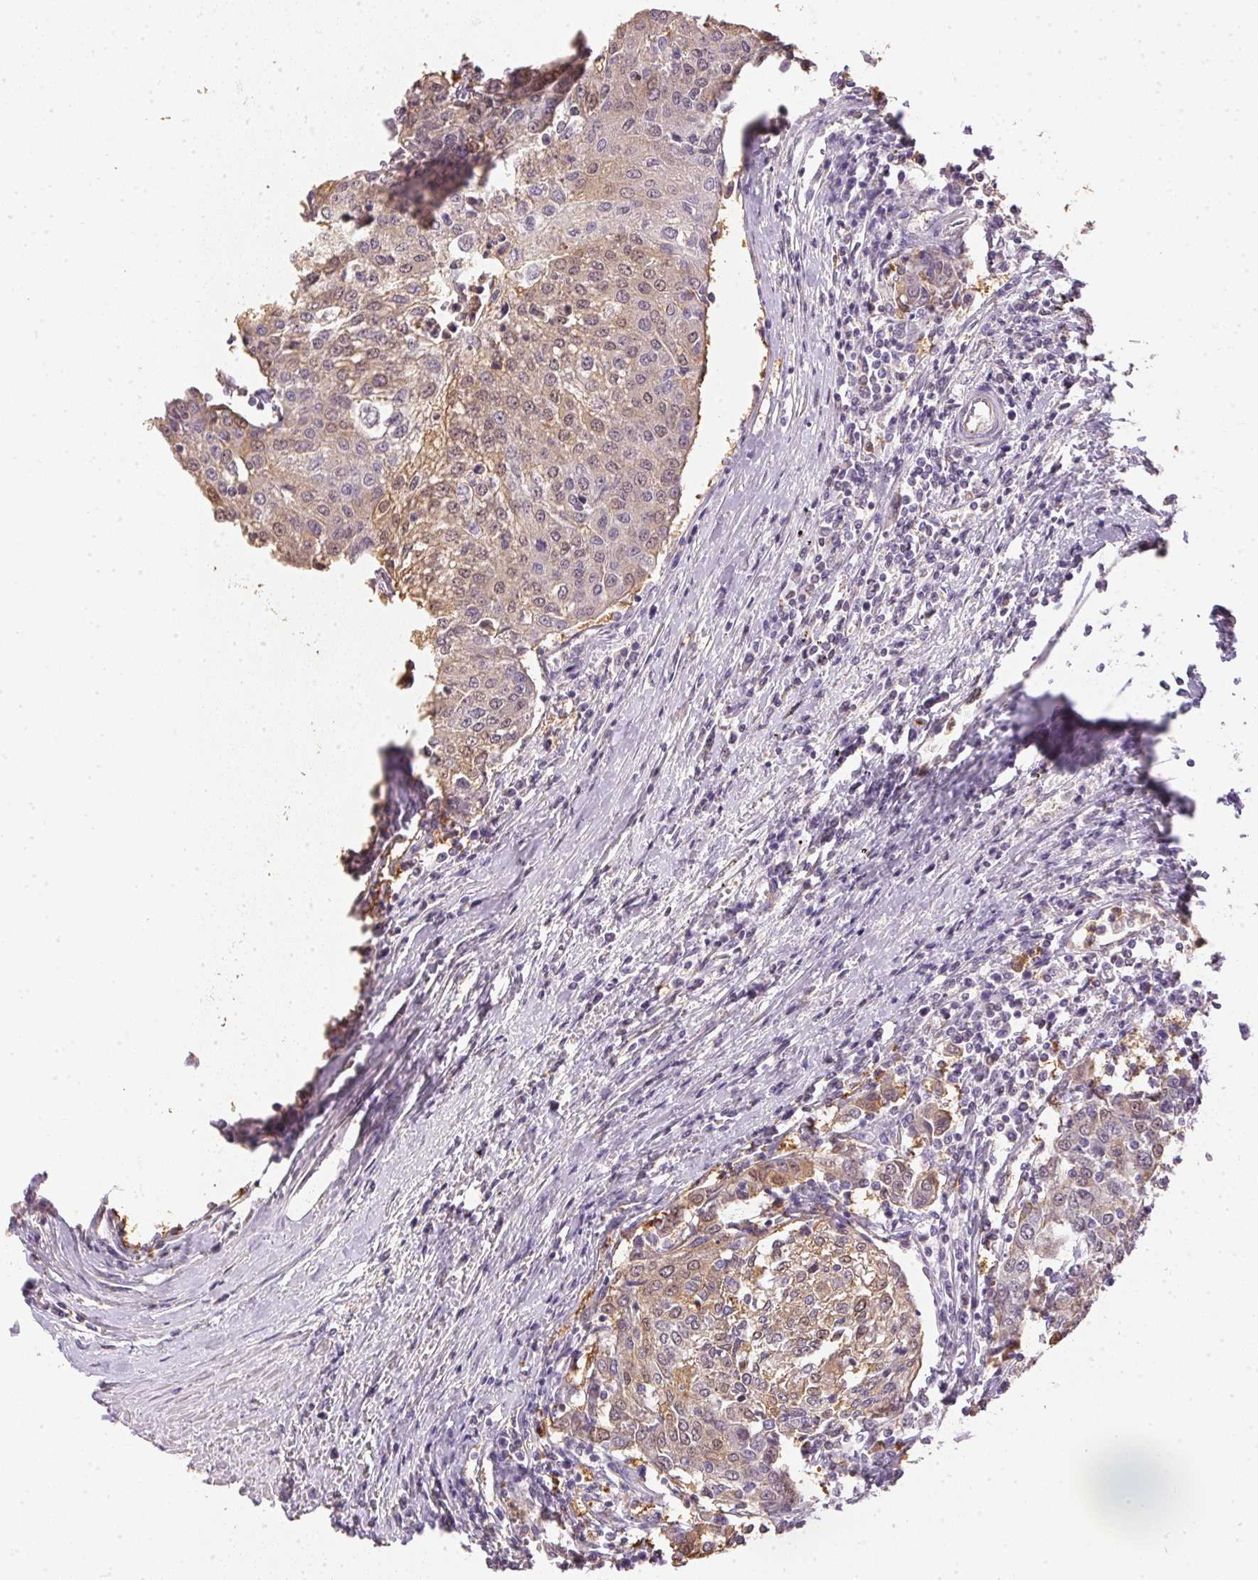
{"staining": {"intensity": "weak", "quantity": "25%-75%", "location": "cytoplasmic/membranous"}, "tissue": "urothelial cancer", "cell_type": "Tumor cells", "image_type": "cancer", "snomed": [{"axis": "morphology", "description": "Urothelial carcinoma, High grade"}, {"axis": "topography", "description": "Urinary bladder"}], "caption": "Human urothelial cancer stained with a protein marker exhibits weak staining in tumor cells.", "gene": "S100A3", "patient": {"sex": "female", "age": 85}}